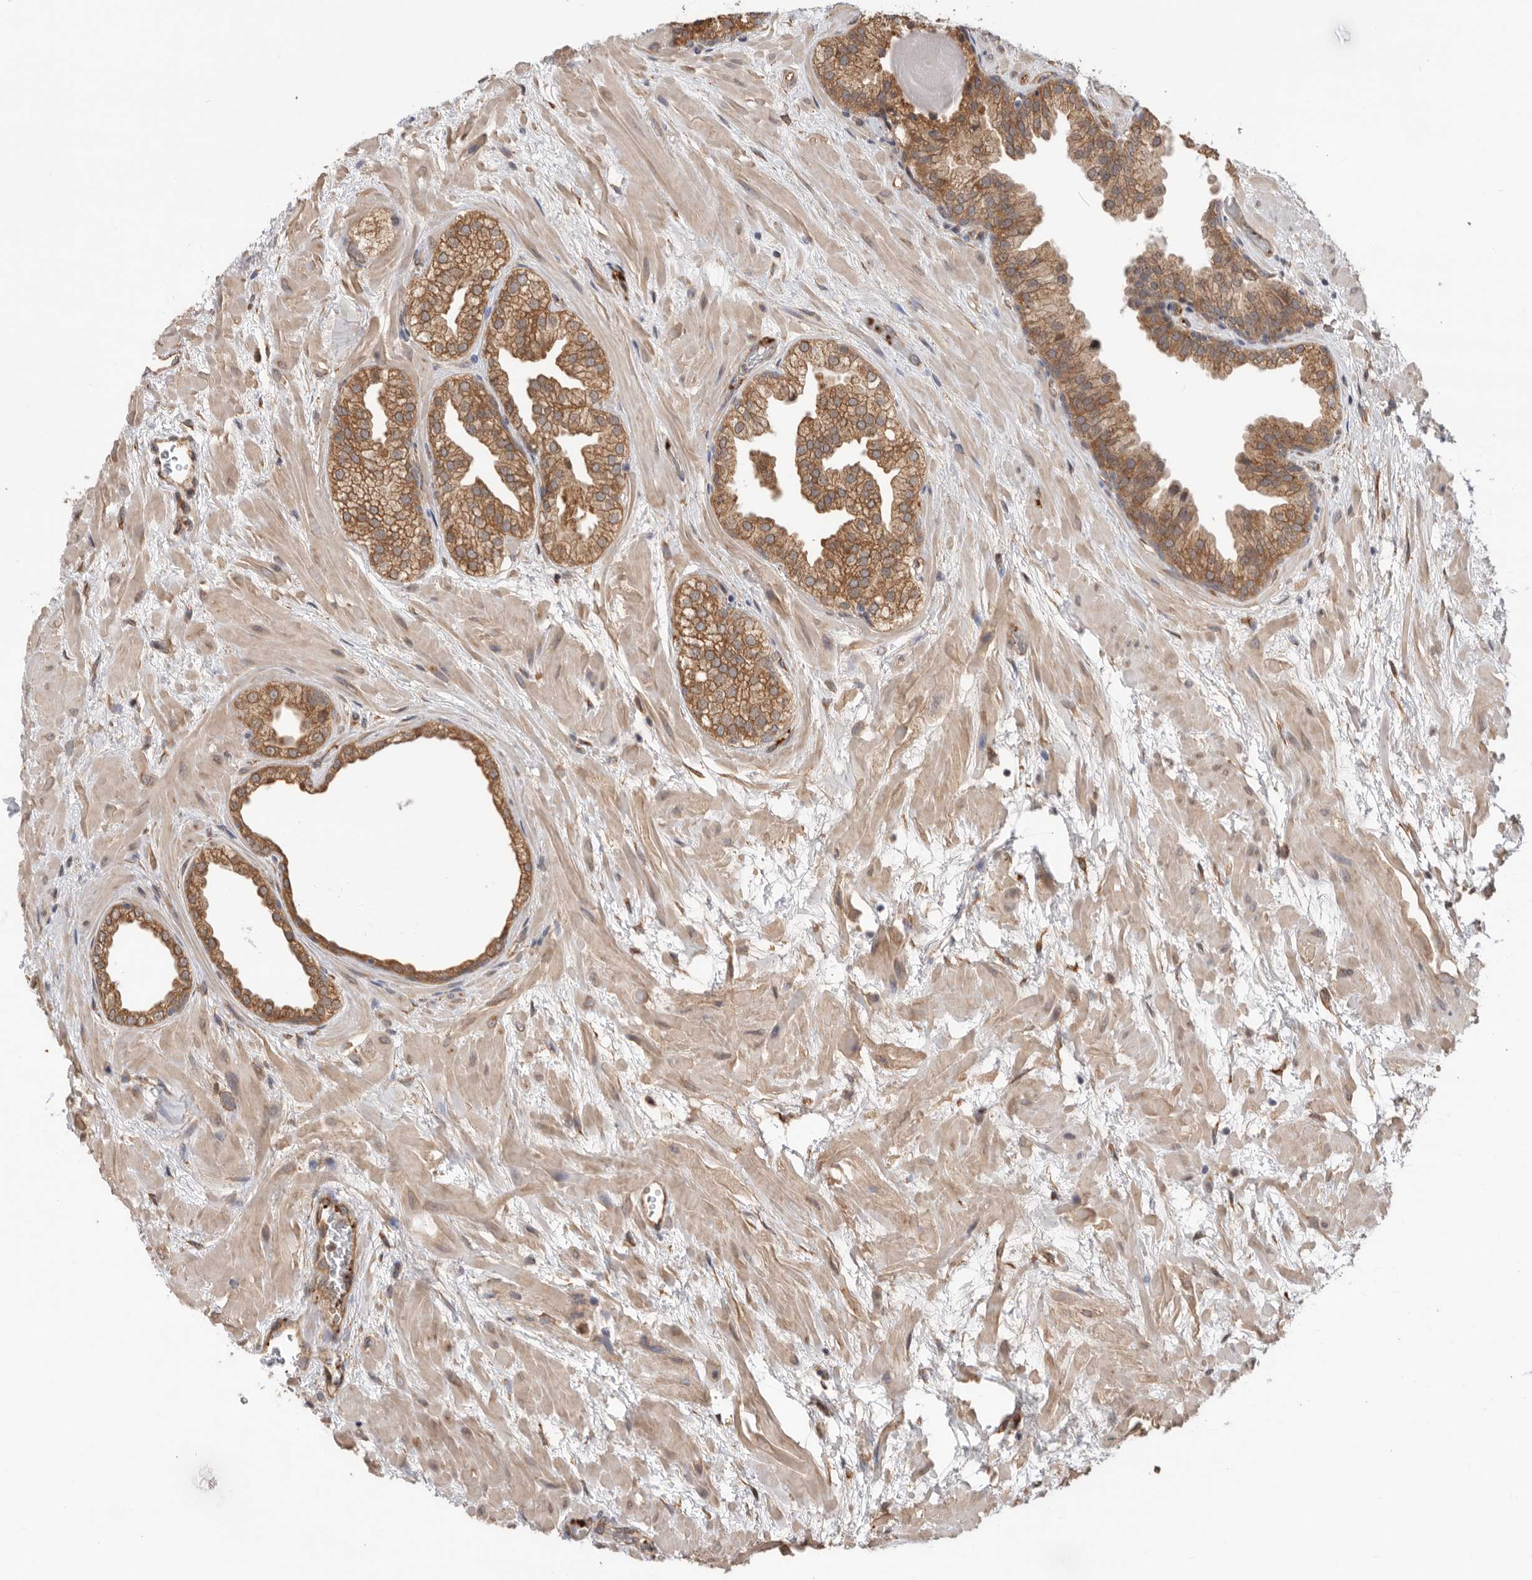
{"staining": {"intensity": "moderate", "quantity": "25%-75%", "location": "cytoplasmic/membranous"}, "tissue": "prostate", "cell_type": "Glandular cells", "image_type": "normal", "snomed": [{"axis": "morphology", "description": "Normal tissue, NOS"}, {"axis": "topography", "description": "Prostate"}], "caption": "Protein expression analysis of benign prostate displays moderate cytoplasmic/membranous positivity in approximately 25%-75% of glandular cells.", "gene": "CDC42BPB", "patient": {"sex": "male", "age": 48}}